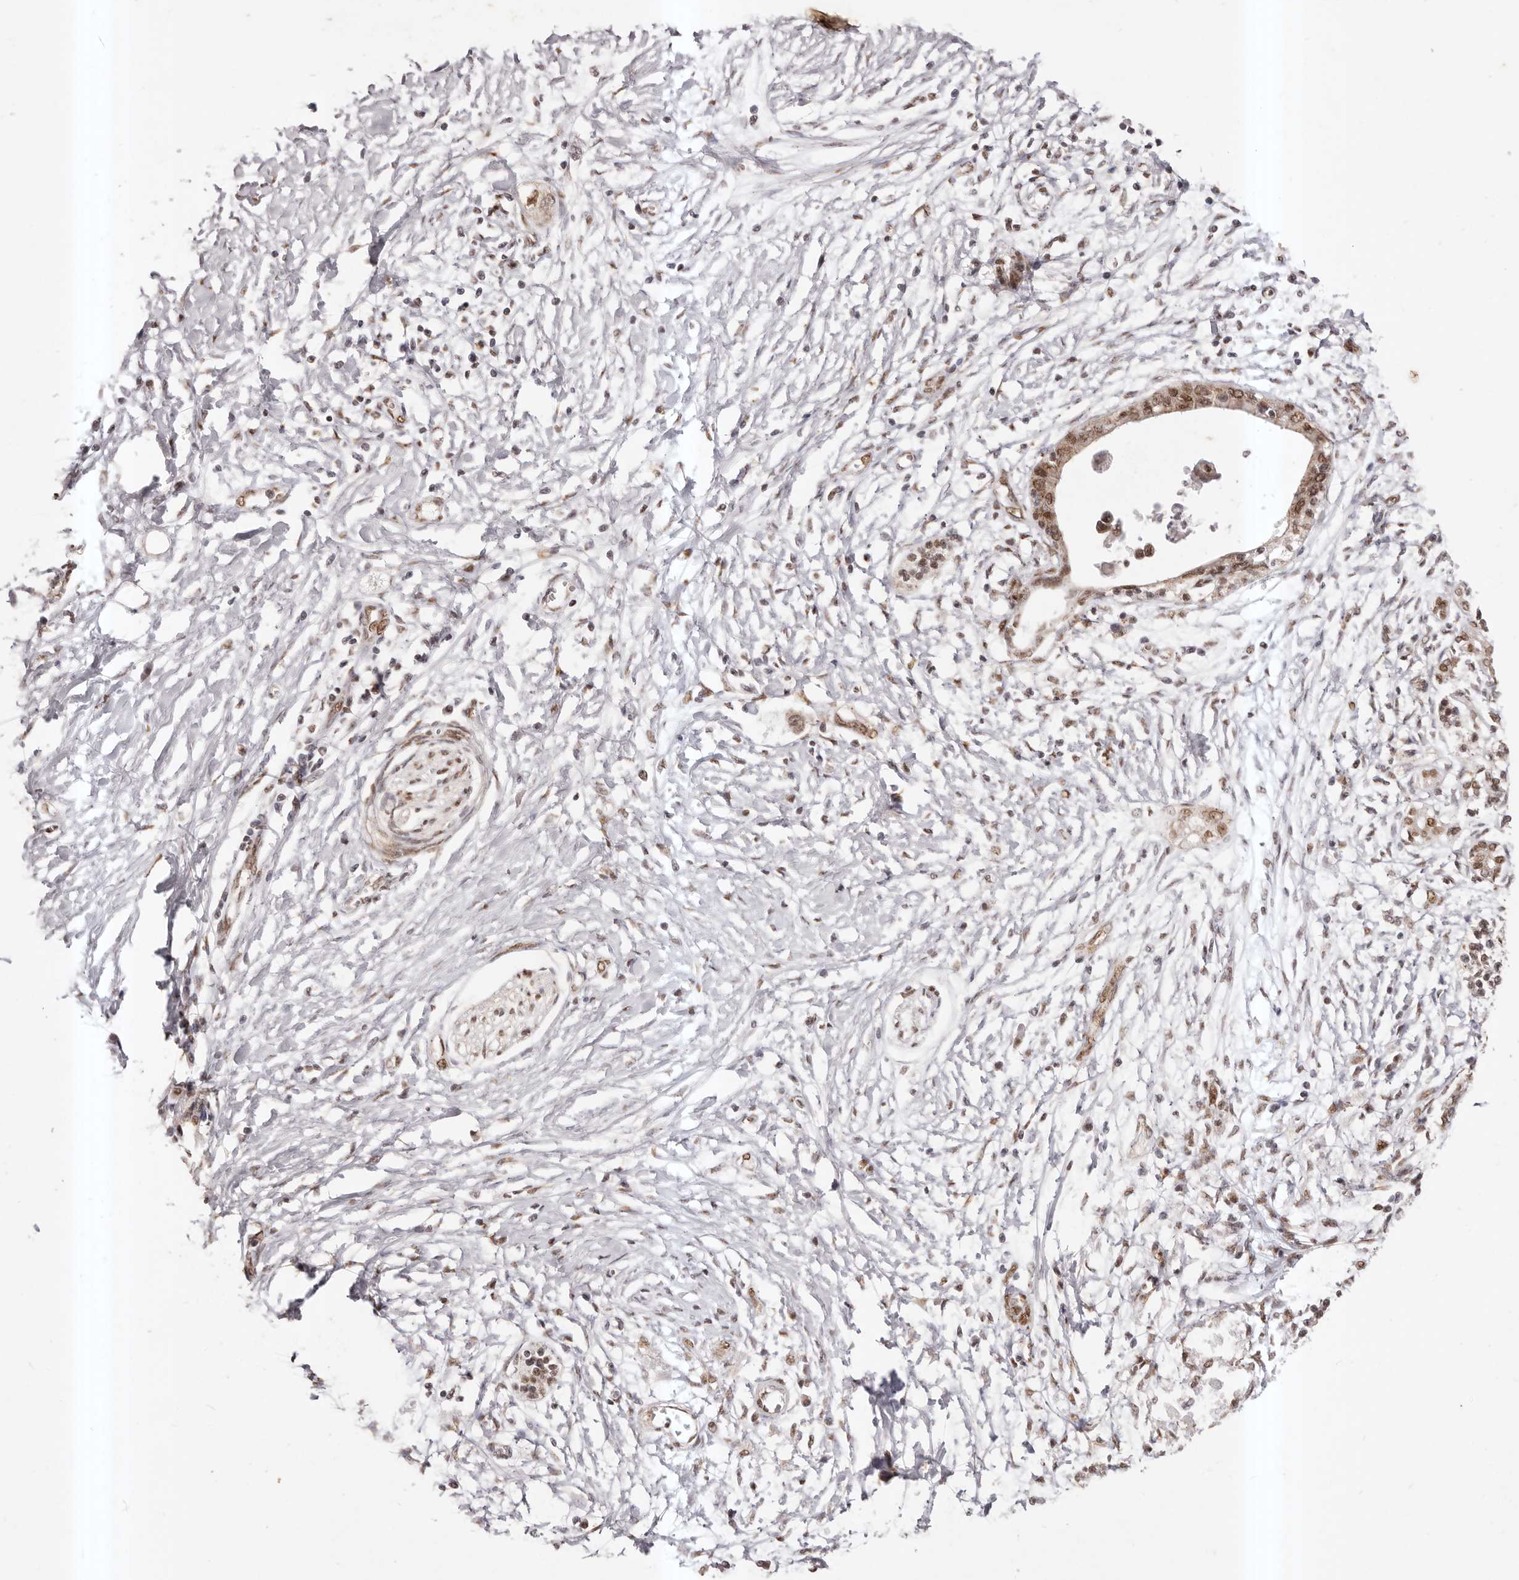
{"staining": {"intensity": "moderate", "quantity": ">75%", "location": "nuclear"}, "tissue": "pancreatic cancer", "cell_type": "Tumor cells", "image_type": "cancer", "snomed": [{"axis": "morphology", "description": "Normal tissue, NOS"}, {"axis": "morphology", "description": "Adenocarcinoma, NOS"}, {"axis": "topography", "description": "Pancreas"}, {"axis": "topography", "description": "Peripheral nerve tissue"}], "caption": "Pancreatic adenocarcinoma was stained to show a protein in brown. There is medium levels of moderate nuclear expression in approximately >75% of tumor cells.", "gene": "RPS6KA5", "patient": {"sex": "male", "age": 59}}